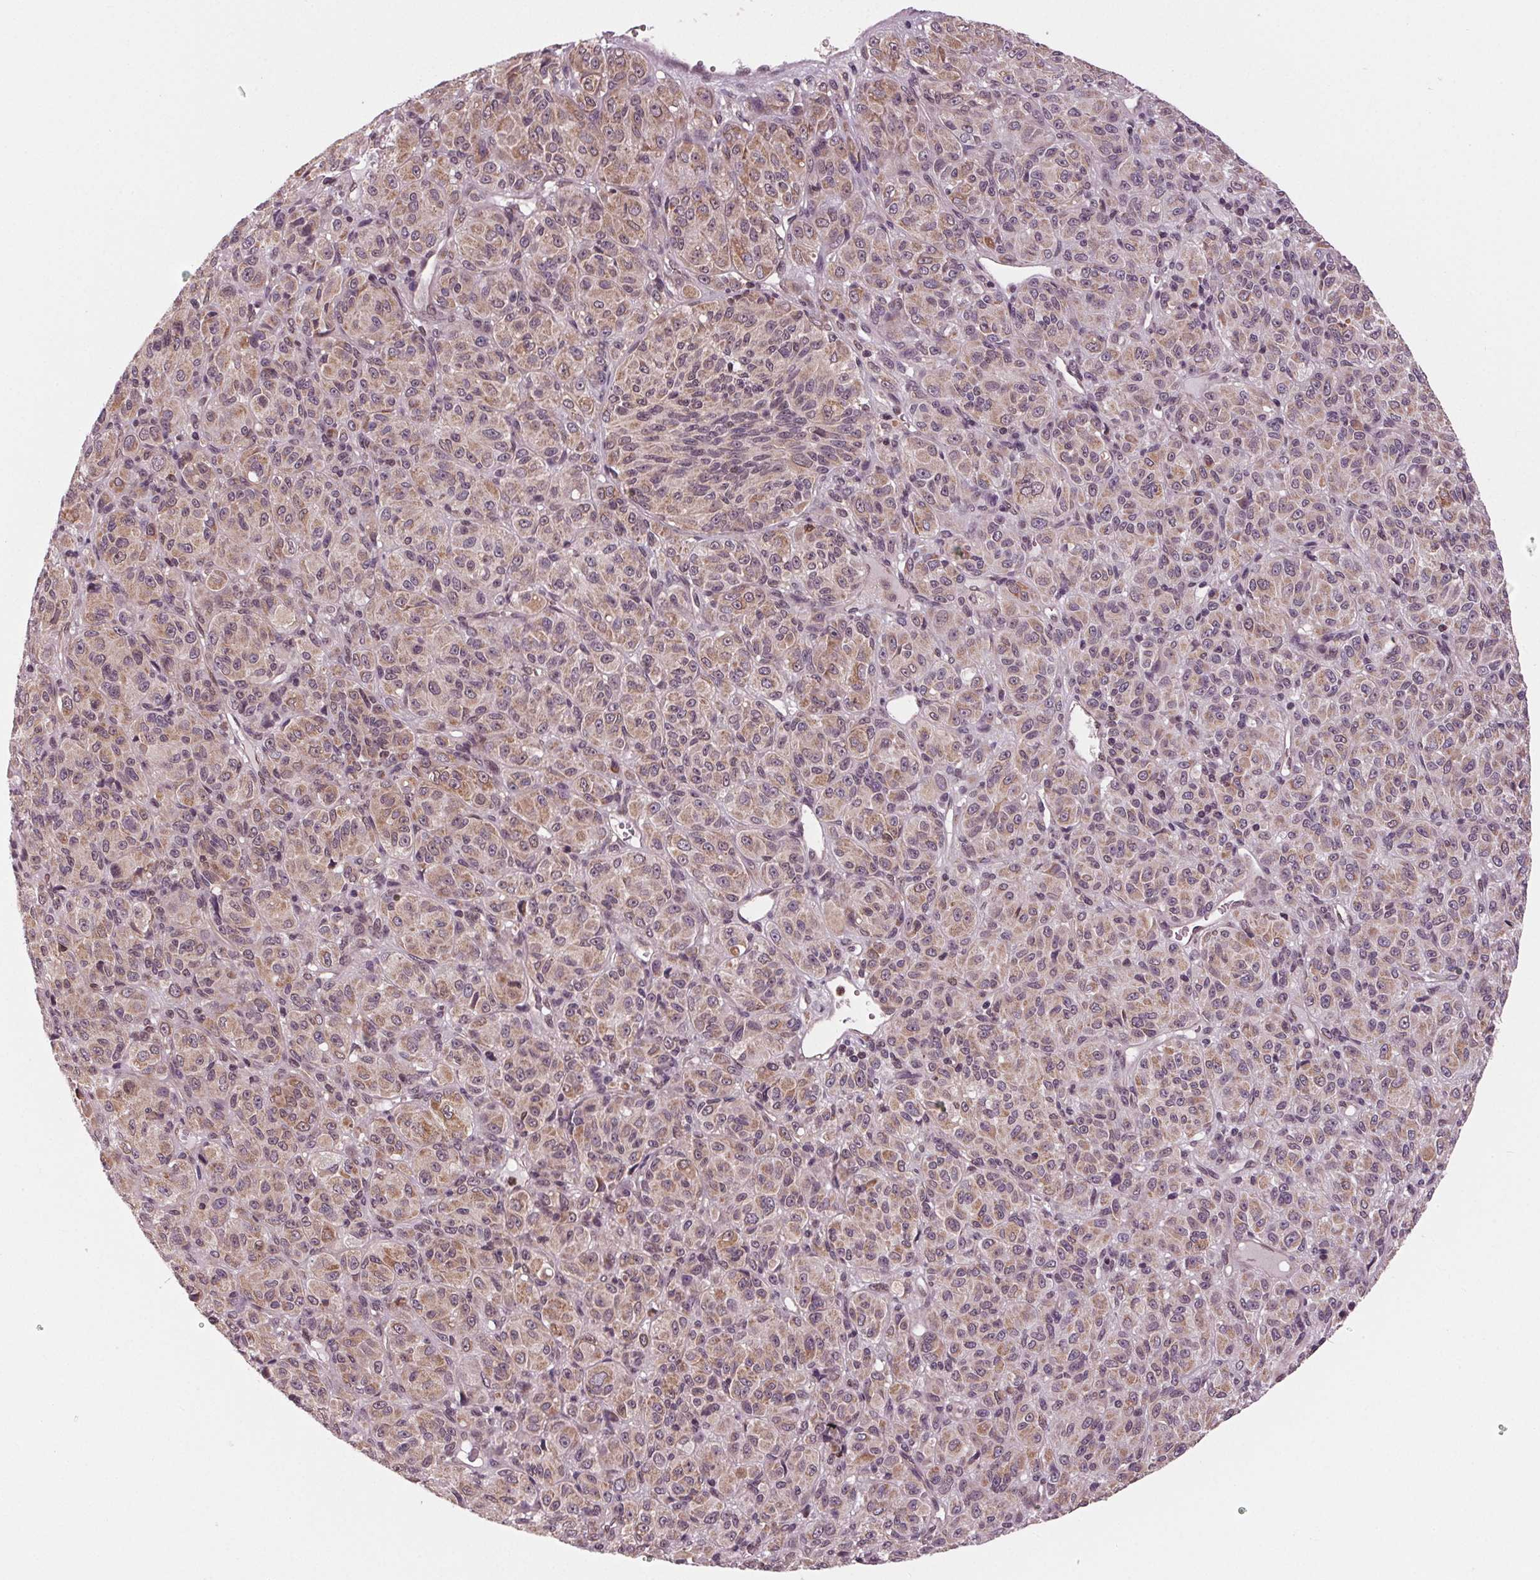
{"staining": {"intensity": "weak", "quantity": "25%-75%", "location": "cytoplasmic/membranous"}, "tissue": "melanoma", "cell_type": "Tumor cells", "image_type": "cancer", "snomed": [{"axis": "morphology", "description": "Malignant melanoma, Metastatic site"}, {"axis": "topography", "description": "Brain"}], "caption": "Immunohistochemical staining of human malignant melanoma (metastatic site) demonstrates low levels of weak cytoplasmic/membranous protein expression in about 25%-75% of tumor cells.", "gene": "STAT3", "patient": {"sex": "female", "age": 56}}